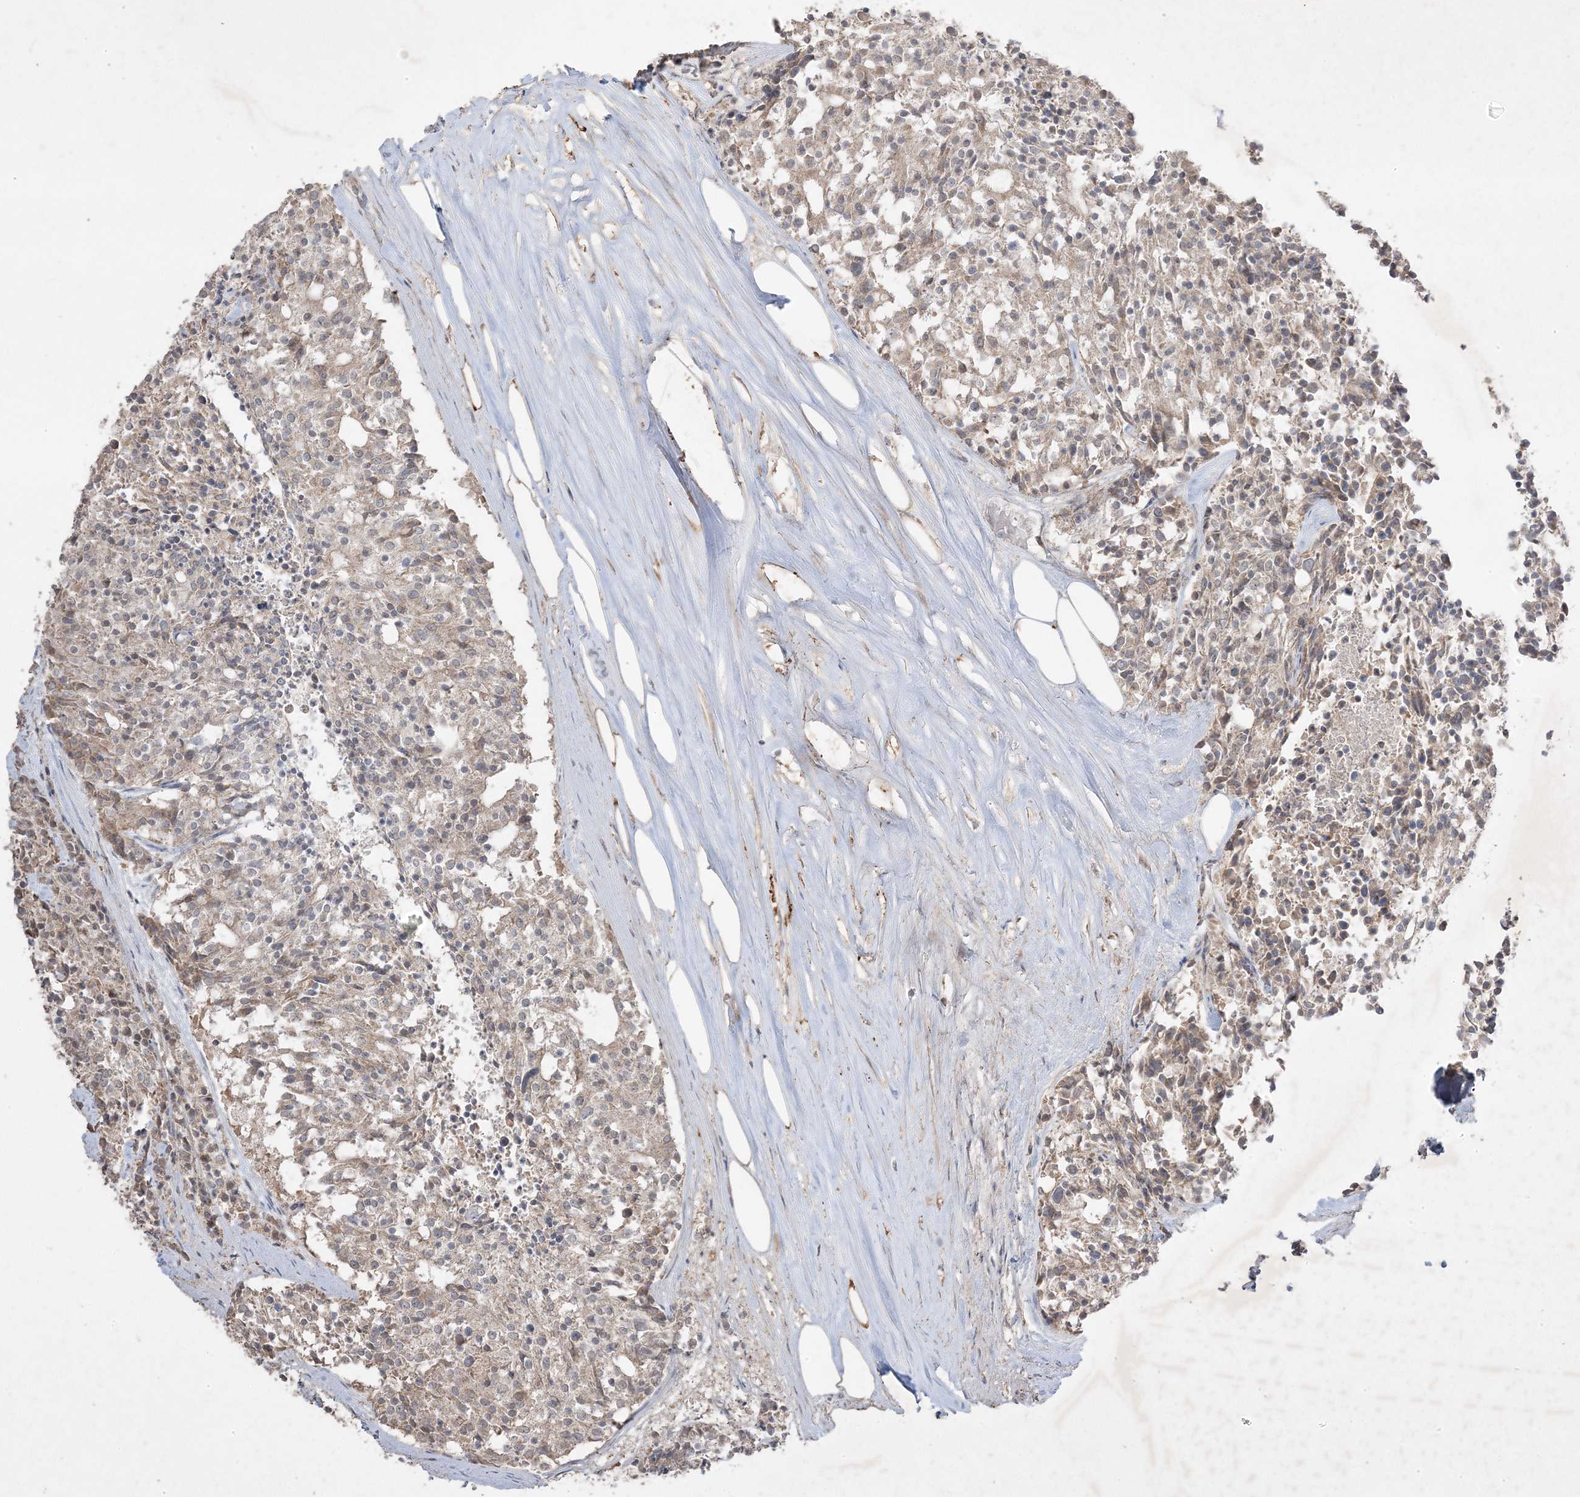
{"staining": {"intensity": "weak", "quantity": "25%-75%", "location": "cytoplasmic/membranous"}, "tissue": "carcinoid", "cell_type": "Tumor cells", "image_type": "cancer", "snomed": [{"axis": "morphology", "description": "Carcinoid, malignant, NOS"}, {"axis": "topography", "description": "Pancreas"}], "caption": "Weak cytoplasmic/membranous expression is present in approximately 25%-75% of tumor cells in carcinoid. (IHC, brightfield microscopy, high magnification).", "gene": "RGL4", "patient": {"sex": "female", "age": 54}}